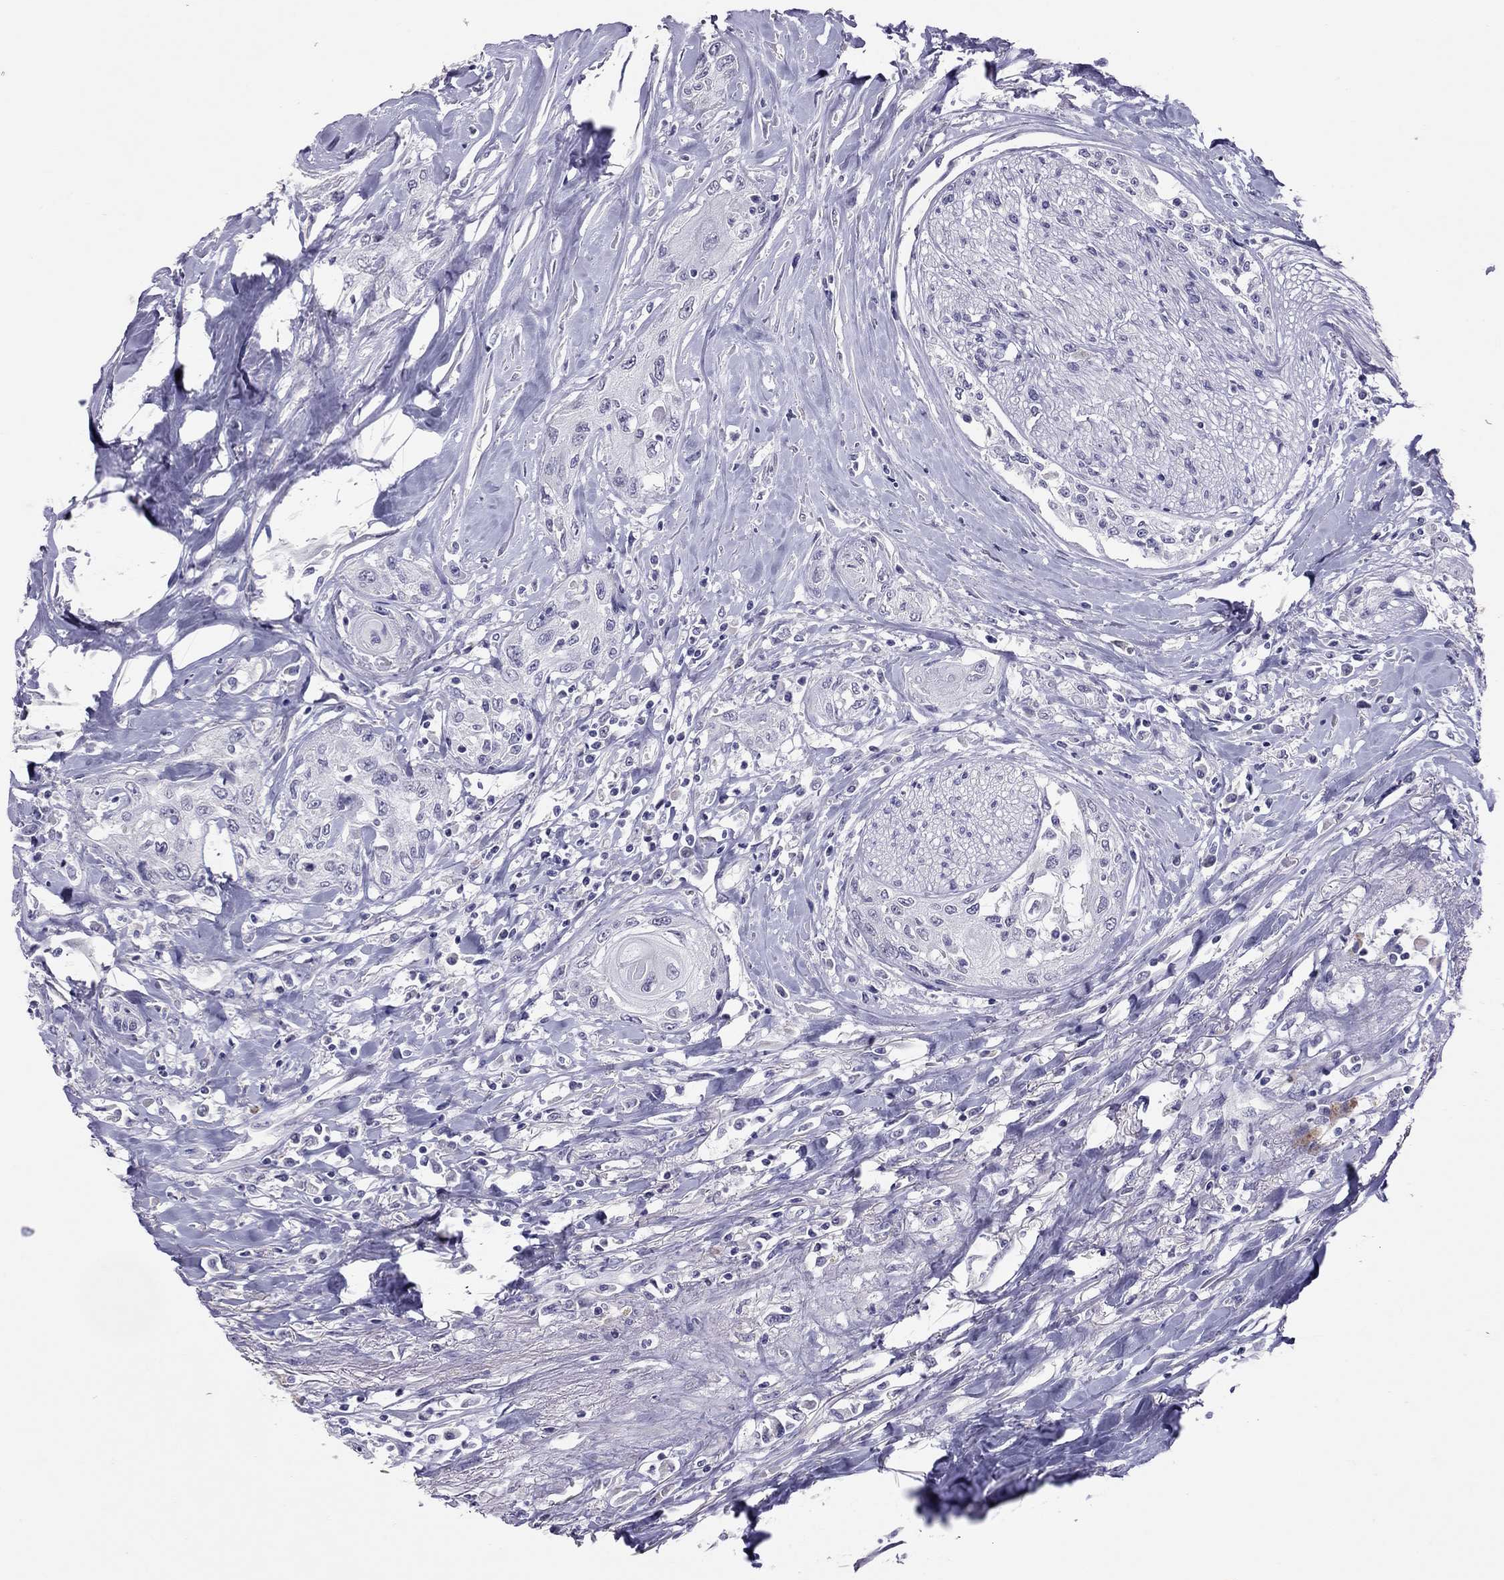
{"staining": {"intensity": "negative", "quantity": "none", "location": "none"}, "tissue": "head and neck cancer", "cell_type": "Tumor cells", "image_type": "cancer", "snomed": [{"axis": "morphology", "description": "Normal tissue, NOS"}, {"axis": "morphology", "description": "Squamous cell carcinoma, NOS"}, {"axis": "topography", "description": "Oral tissue"}, {"axis": "topography", "description": "Peripheral nerve tissue"}, {"axis": "topography", "description": "Head-Neck"}], "caption": "A photomicrograph of human head and neck cancer (squamous cell carcinoma) is negative for staining in tumor cells.", "gene": "PSMB11", "patient": {"sex": "female", "age": 59}}